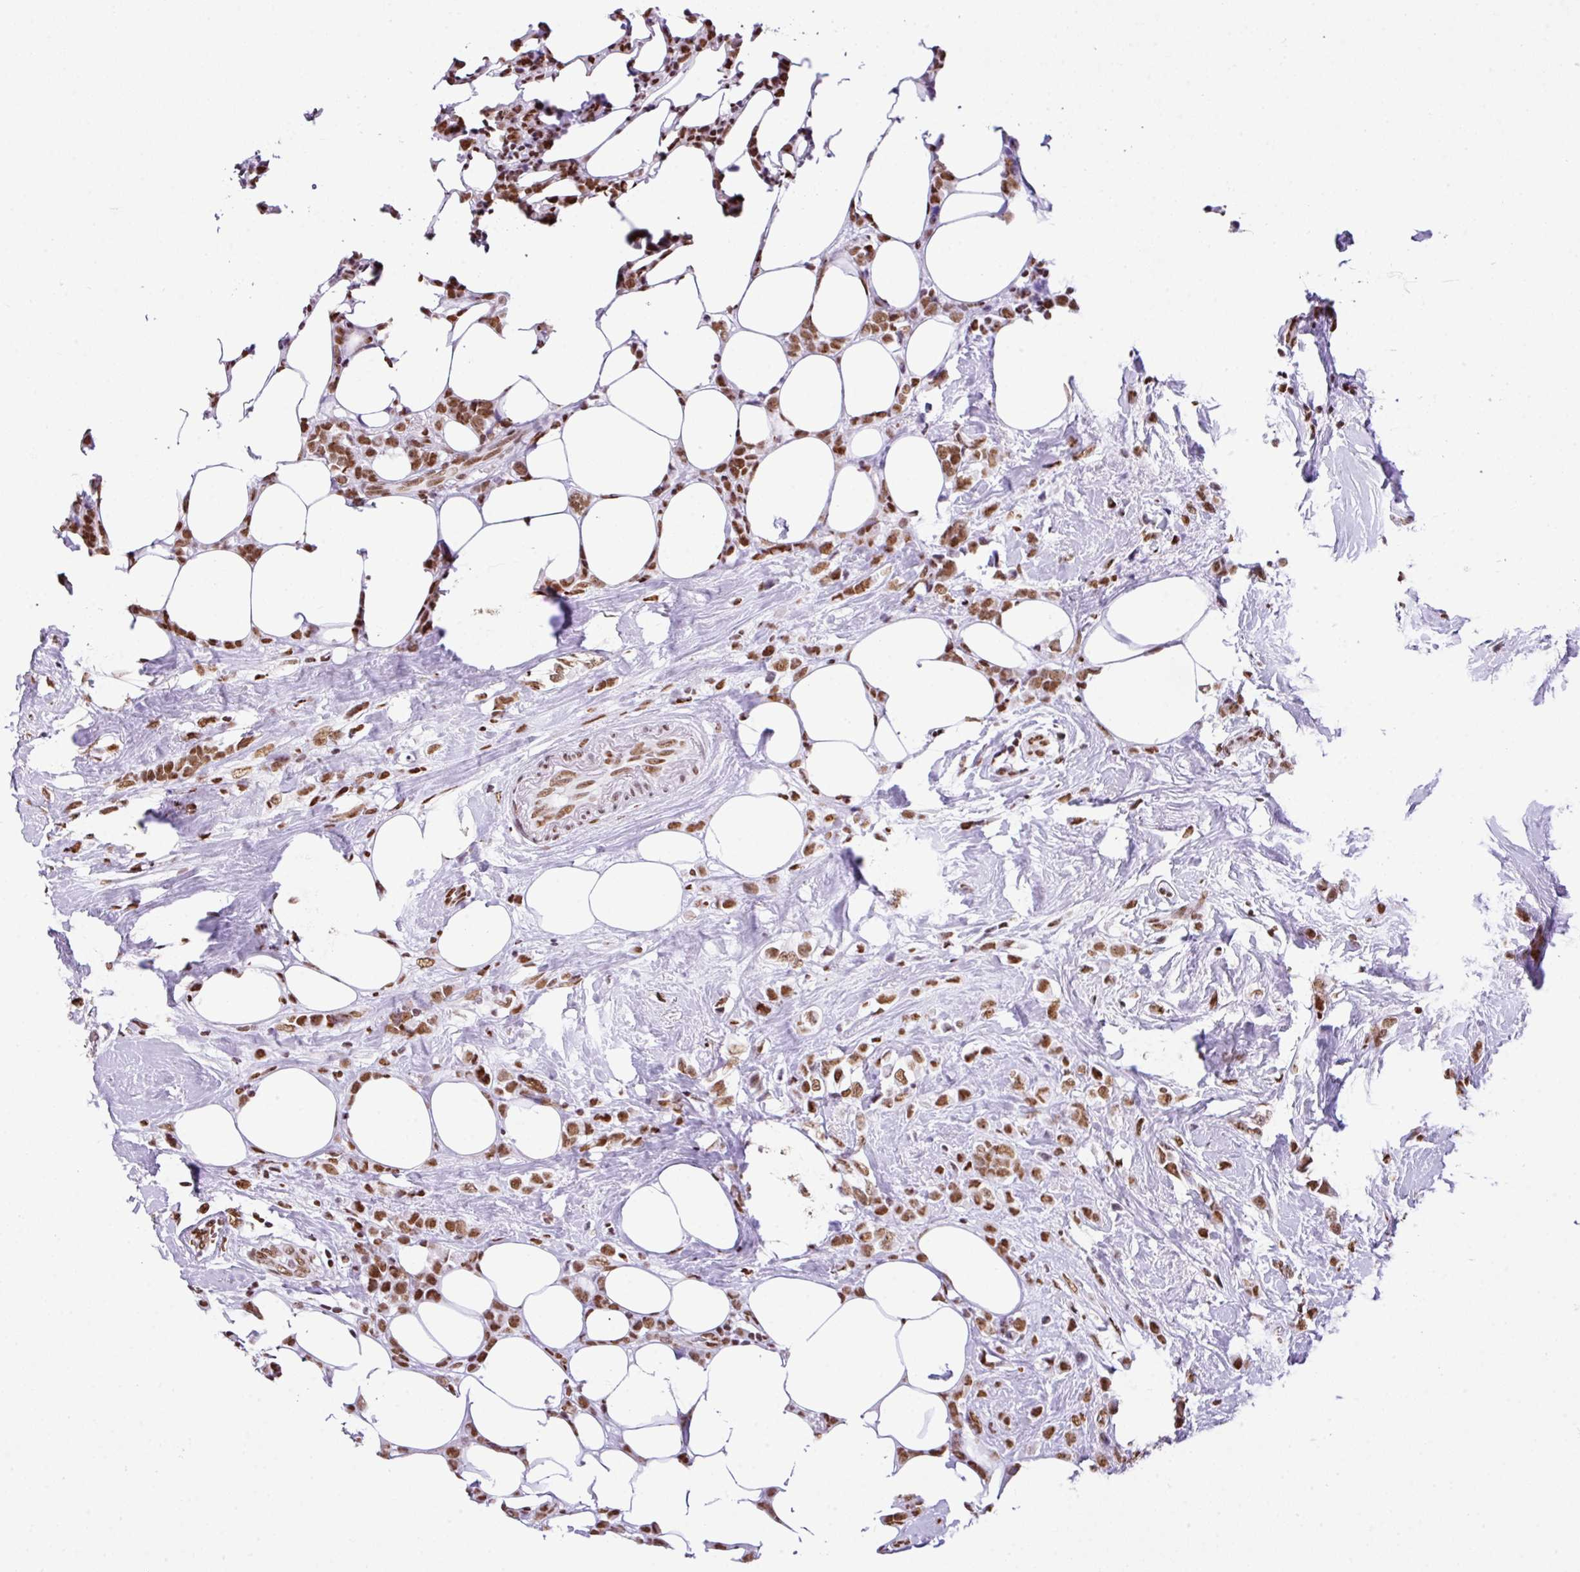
{"staining": {"intensity": "moderate", "quantity": ">75%", "location": "nuclear"}, "tissue": "breast cancer", "cell_type": "Tumor cells", "image_type": "cancer", "snomed": [{"axis": "morphology", "description": "Duct carcinoma"}, {"axis": "topography", "description": "Breast"}], "caption": "A high-resolution micrograph shows IHC staining of infiltrating ductal carcinoma (breast), which reveals moderate nuclear positivity in approximately >75% of tumor cells. The protein of interest is shown in brown color, while the nuclei are stained blue.", "gene": "RARG", "patient": {"sex": "female", "age": 80}}